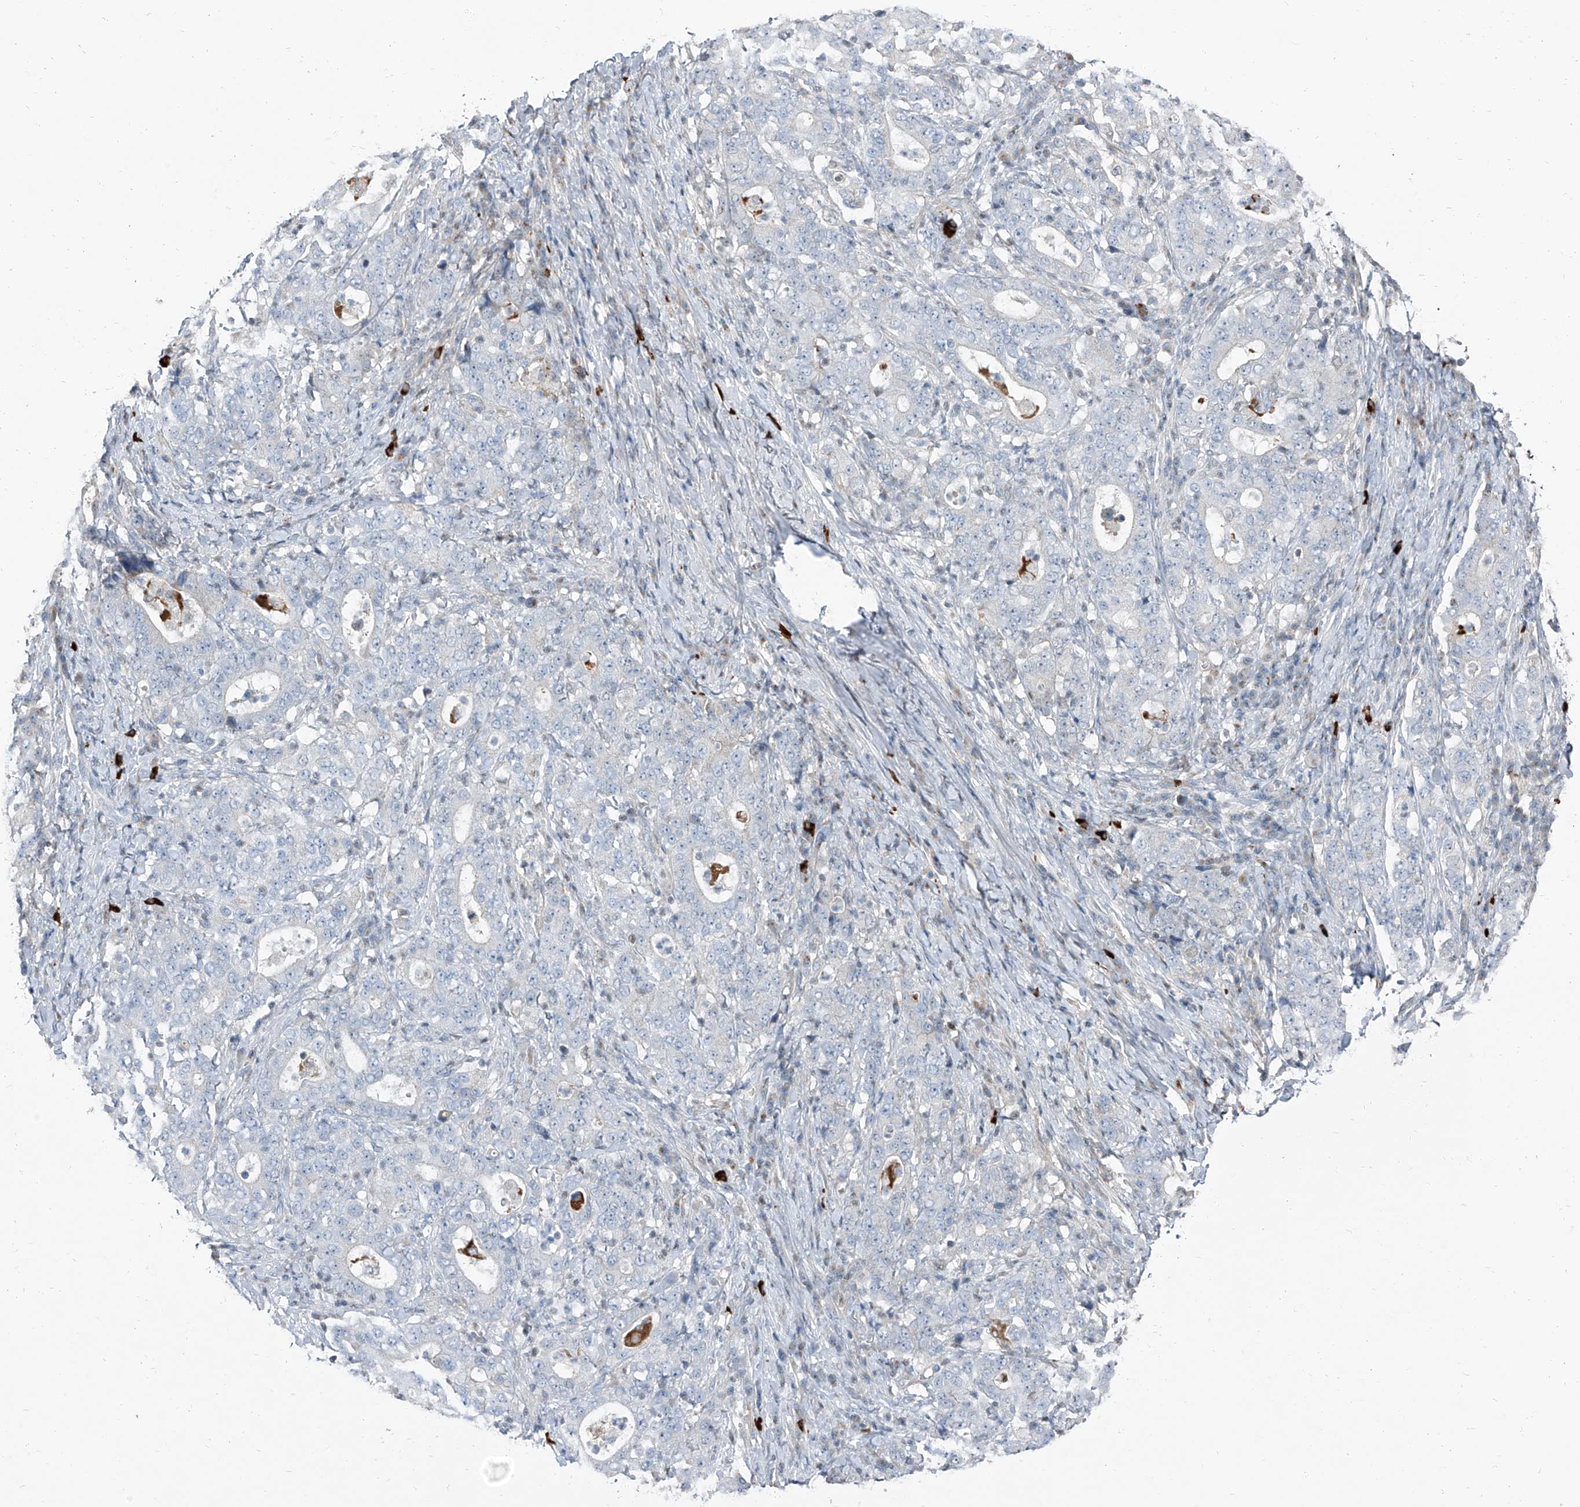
{"staining": {"intensity": "negative", "quantity": "none", "location": "none"}, "tissue": "stomach cancer", "cell_type": "Tumor cells", "image_type": "cancer", "snomed": [{"axis": "morphology", "description": "Normal tissue, NOS"}, {"axis": "morphology", "description": "Adenocarcinoma, NOS"}, {"axis": "topography", "description": "Stomach, upper"}, {"axis": "topography", "description": "Stomach"}], "caption": "Protein analysis of stomach cancer exhibits no significant positivity in tumor cells.", "gene": "HOXA3", "patient": {"sex": "male", "age": 59}}